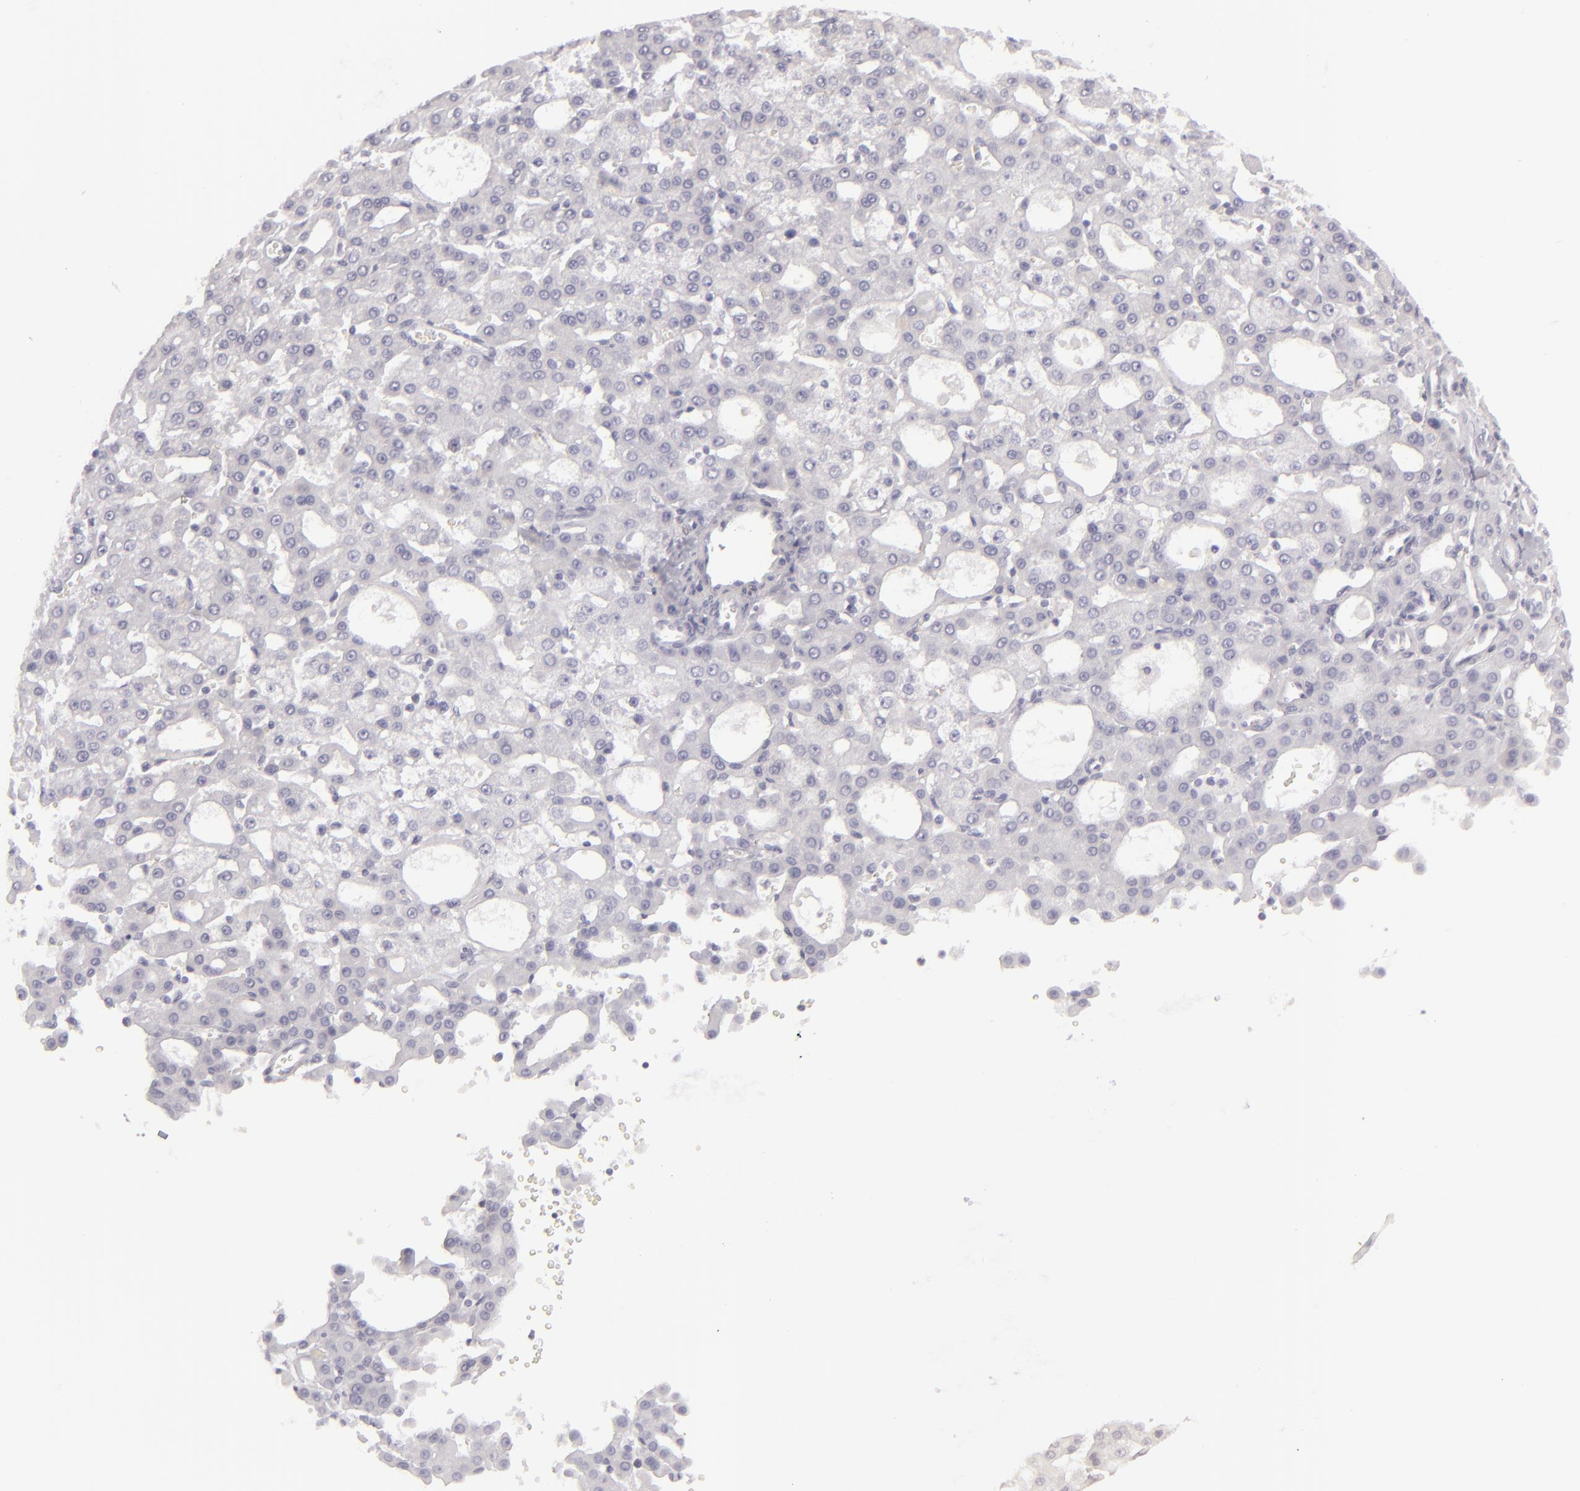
{"staining": {"intensity": "negative", "quantity": "none", "location": "none"}, "tissue": "liver cancer", "cell_type": "Tumor cells", "image_type": "cancer", "snomed": [{"axis": "morphology", "description": "Carcinoma, Hepatocellular, NOS"}, {"axis": "topography", "description": "Liver"}], "caption": "Immunohistochemistry of human hepatocellular carcinoma (liver) reveals no positivity in tumor cells.", "gene": "CDX2", "patient": {"sex": "male", "age": 47}}